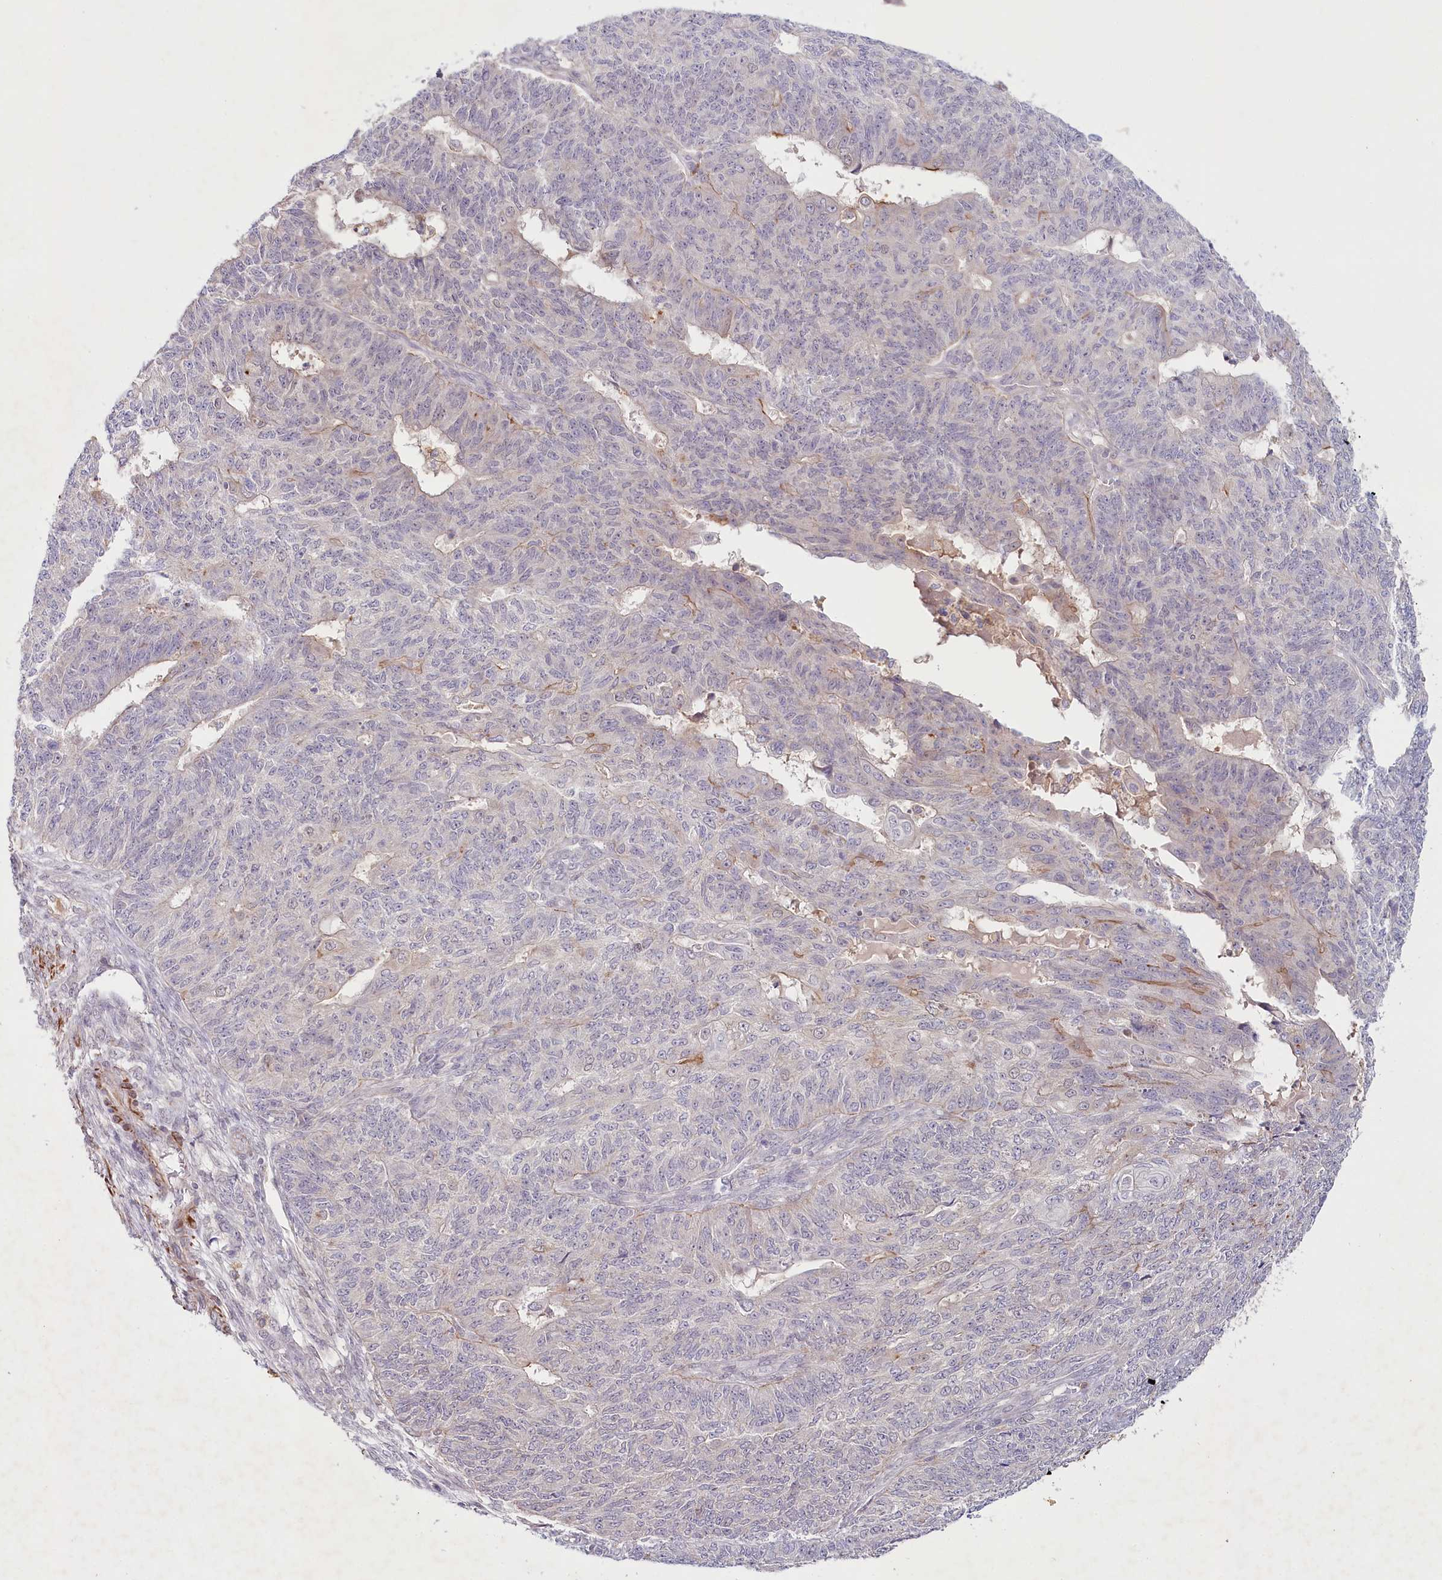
{"staining": {"intensity": "negative", "quantity": "none", "location": "none"}, "tissue": "endometrial cancer", "cell_type": "Tumor cells", "image_type": "cancer", "snomed": [{"axis": "morphology", "description": "Adenocarcinoma, NOS"}, {"axis": "topography", "description": "Endometrium"}], "caption": "The image demonstrates no significant staining in tumor cells of endometrial cancer (adenocarcinoma).", "gene": "ALDH3B1", "patient": {"sex": "female", "age": 32}}